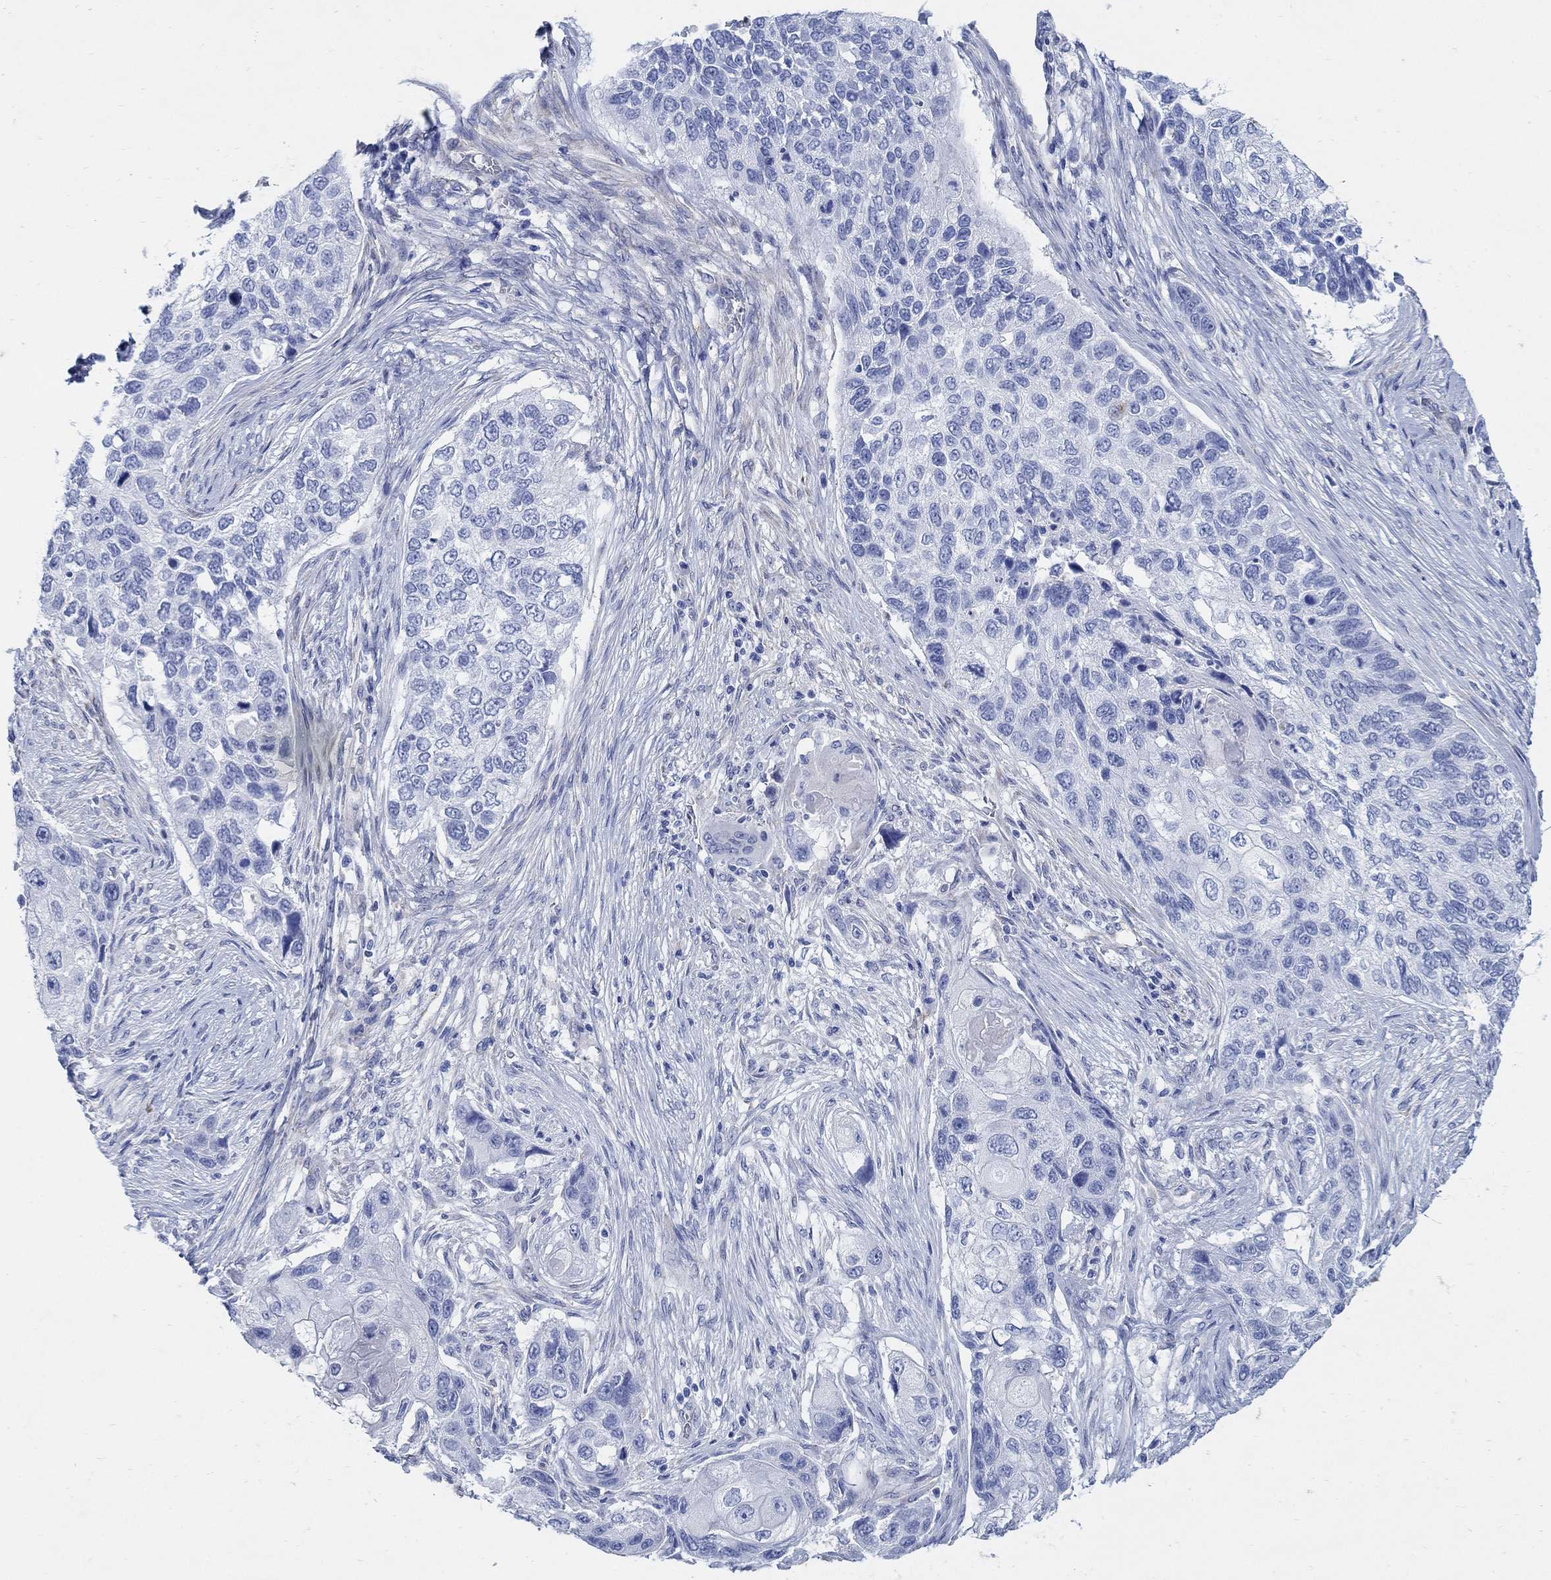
{"staining": {"intensity": "negative", "quantity": "none", "location": "none"}, "tissue": "lung cancer", "cell_type": "Tumor cells", "image_type": "cancer", "snomed": [{"axis": "morphology", "description": "Normal tissue, NOS"}, {"axis": "morphology", "description": "Squamous cell carcinoma, NOS"}, {"axis": "topography", "description": "Bronchus"}, {"axis": "topography", "description": "Lung"}], "caption": "Histopathology image shows no significant protein expression in tumor cells of lung cancer (squamous cell carcinoma). (DAB immunohistochemistry visualized using brightfield microscopy, high magnification).", "gene": "ZDHHC14", "patient": {"sex": "male", "age": 69}}